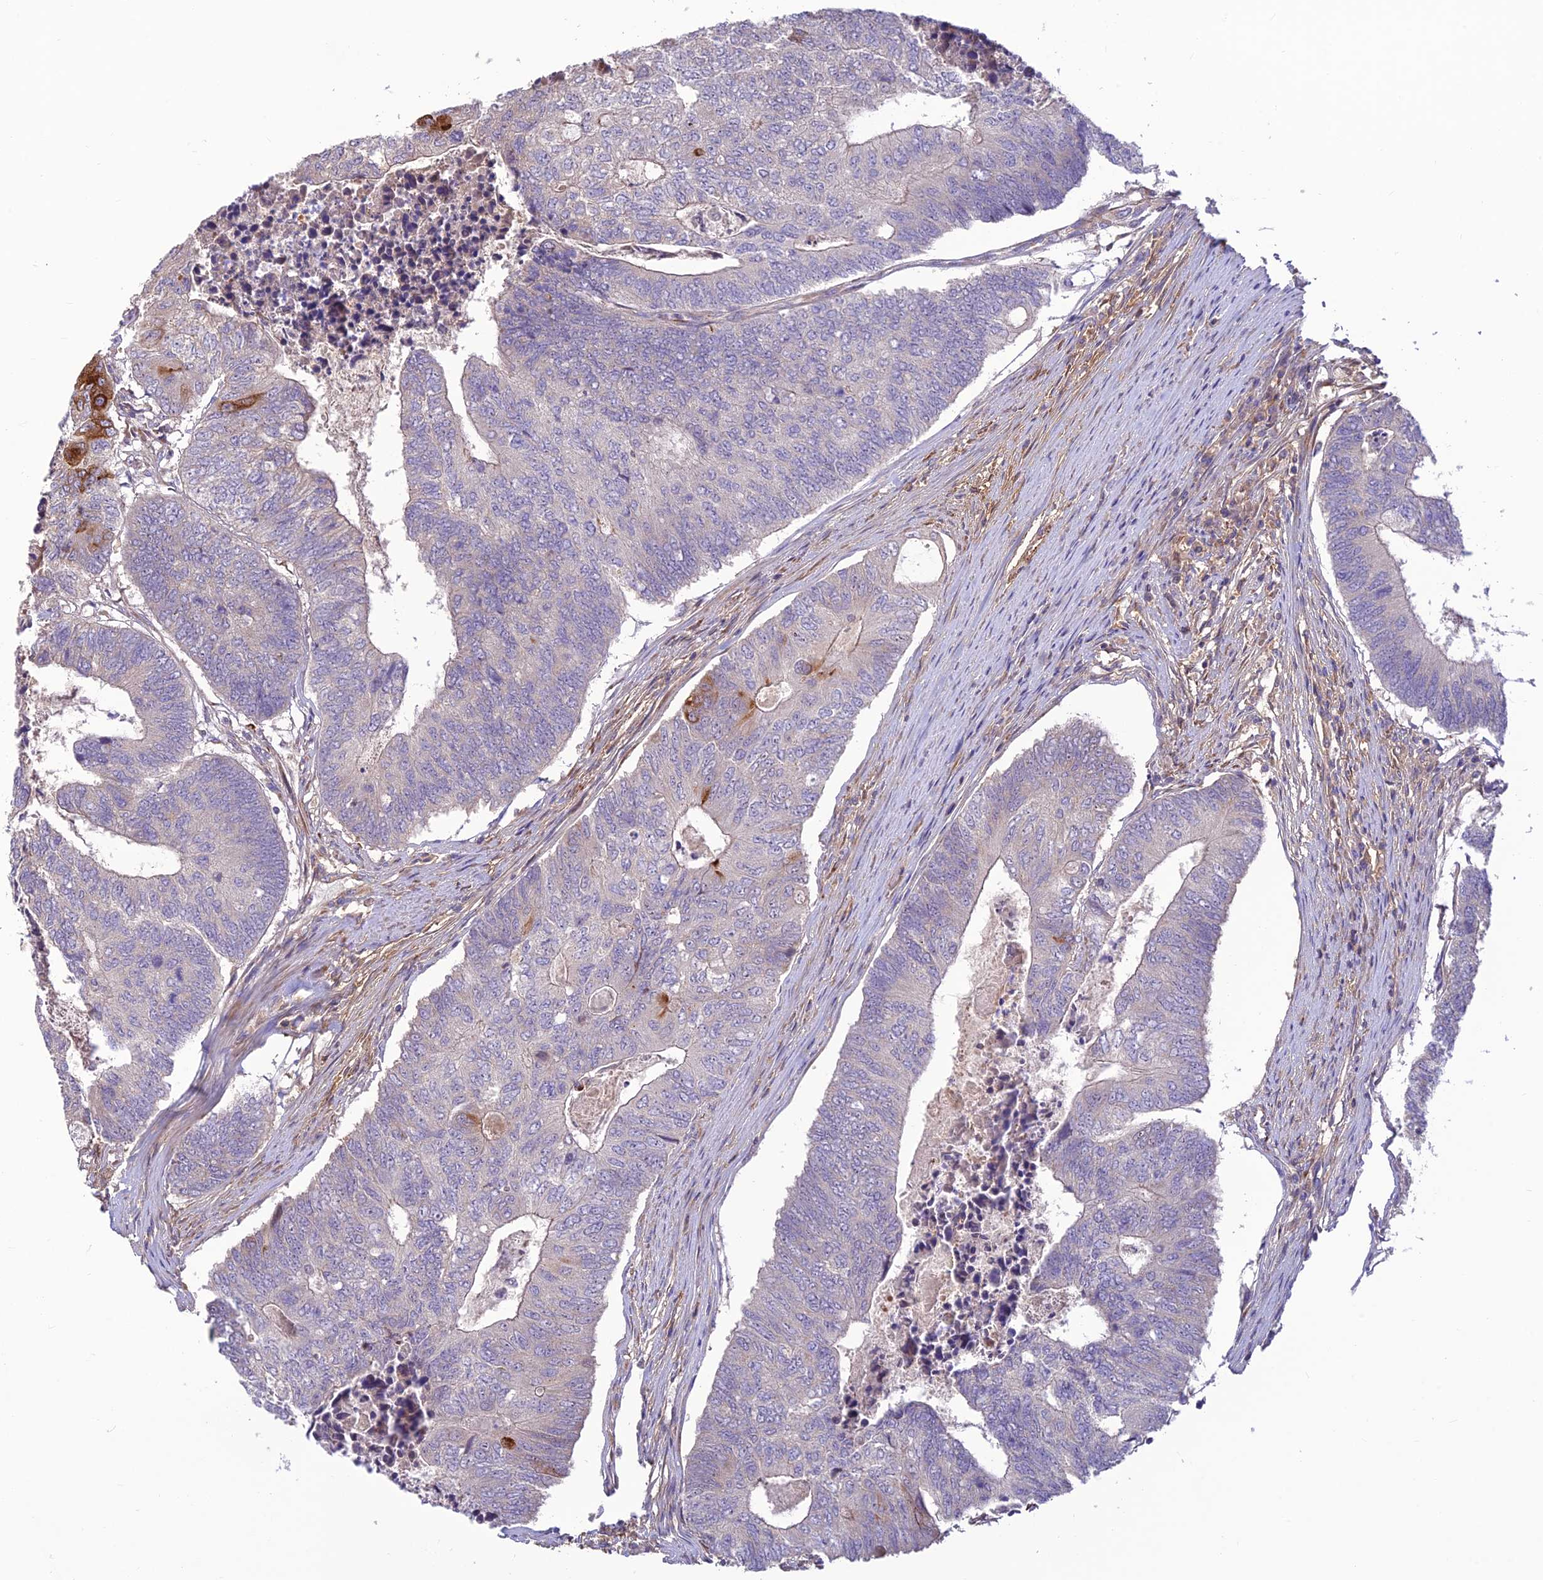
{"staining": {"intensity": "weak", "quantity": "<25%", "location": "cytoplasmic/membranous"}, "tissue": "colorectal cancer", "cell_type": "Tumor cells", "image_type": "cancer", "snomed": [{"axis": "morphology", "description": "Adenocarcinoma, NOS"}, {"axis": "topography", "description": "Colon"}], "caption": "High magnification brightfield microscopy of colorectal adenocarcinoma stained with DAB (3,3'-diaminobenzidine) (brown) and counterstained with hematoxylin (blue): tumor cells show no significant expression.", "gene": "ST8SIA5", "patient": {"sex": "female", "age": 67}}